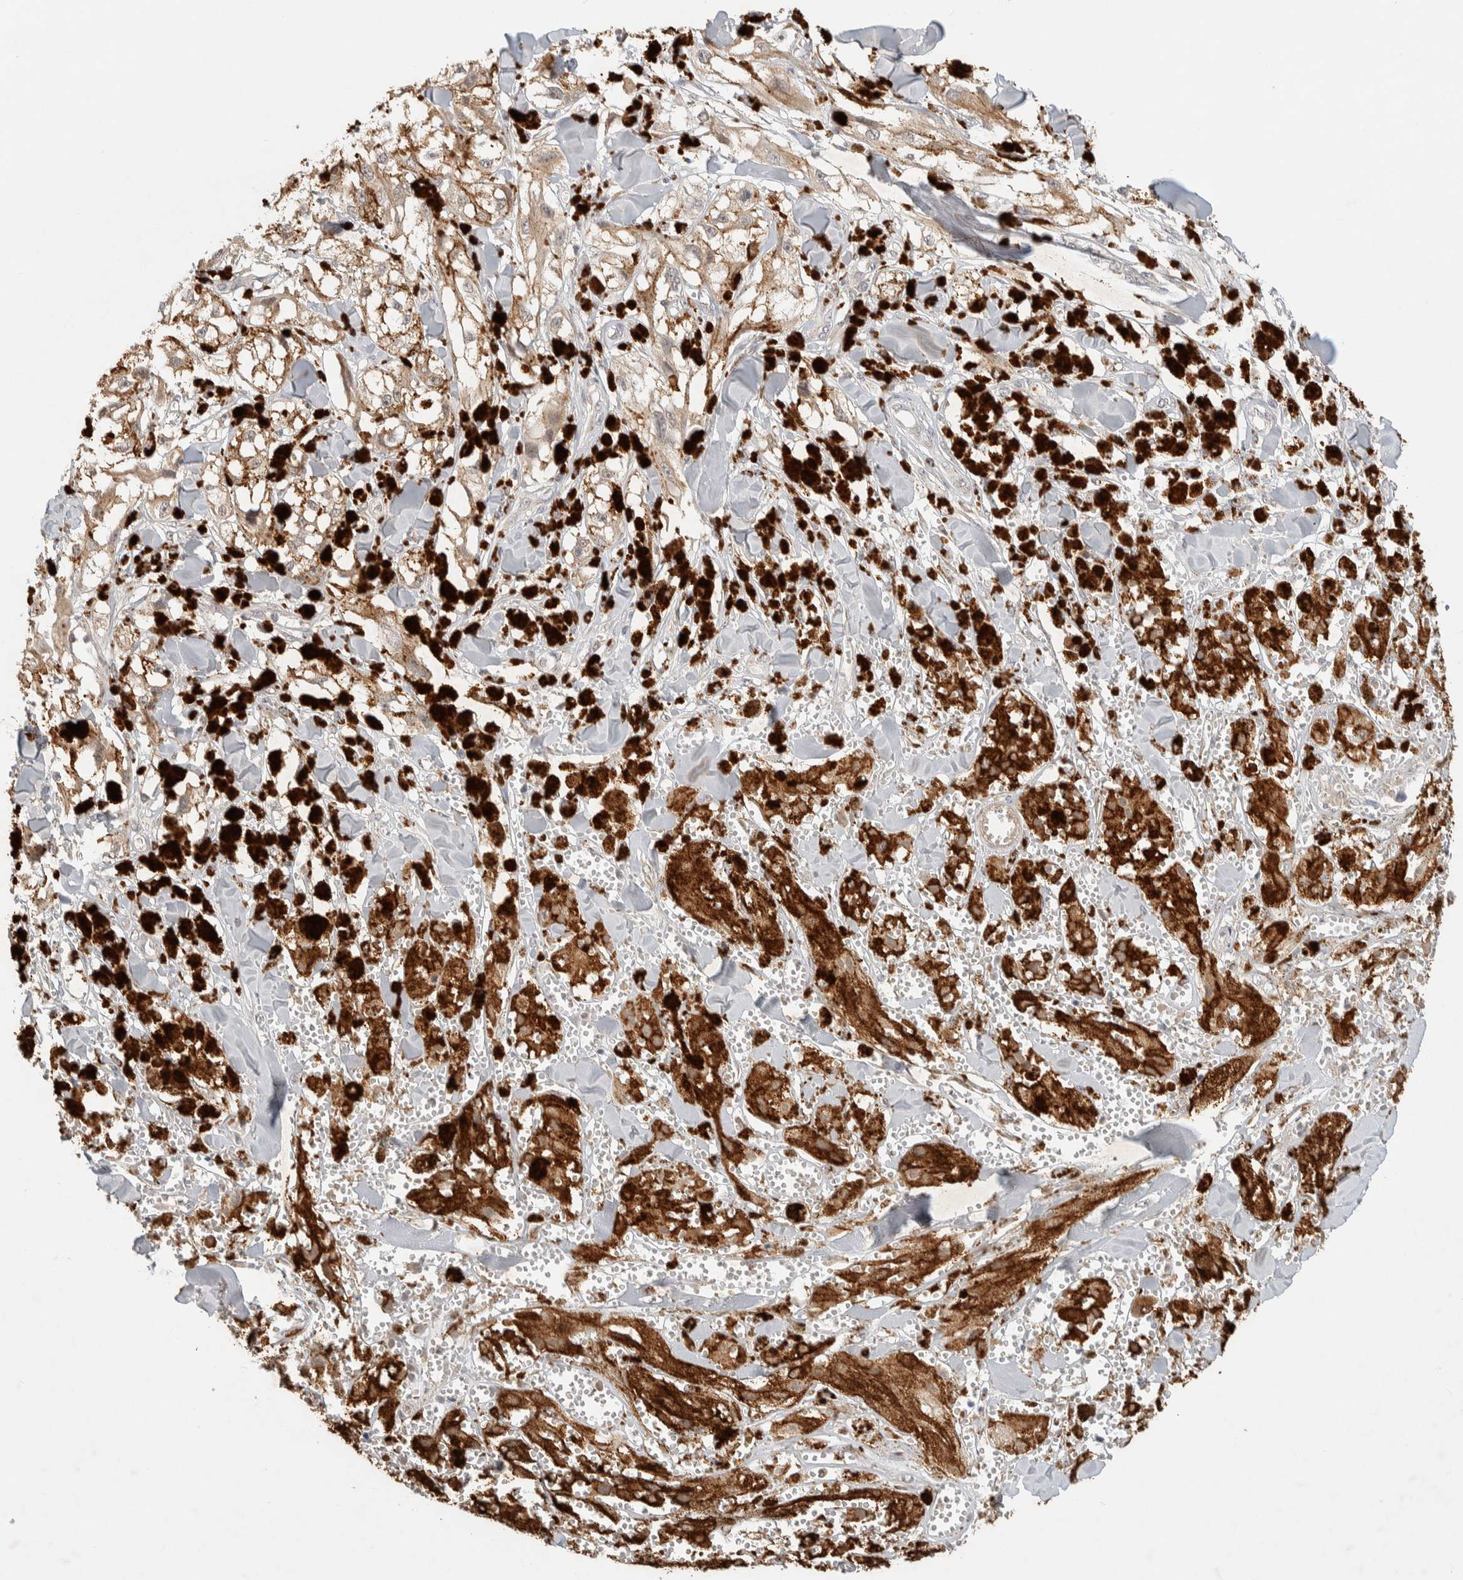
{"staining": {"intensity": "moderate", "quantity": ">75%", "location": "cytoplasmic/membranous"}, "tissue": "melanoma", "cell_type": "Tumor cells", "image_type": "cancer", "snomed": [{"axis": "morphology", "description": "Malignant melanoma, NOS"}, {"axis": "topography", "description": "Skin"}], "caption": "Tumor cells exhibit moderate cytoplasmic/membranous expression in approximately >75% of cells in malignant melanoma.", "gene": "ITPA", "patient": {"sex": "male", "age": 88}}